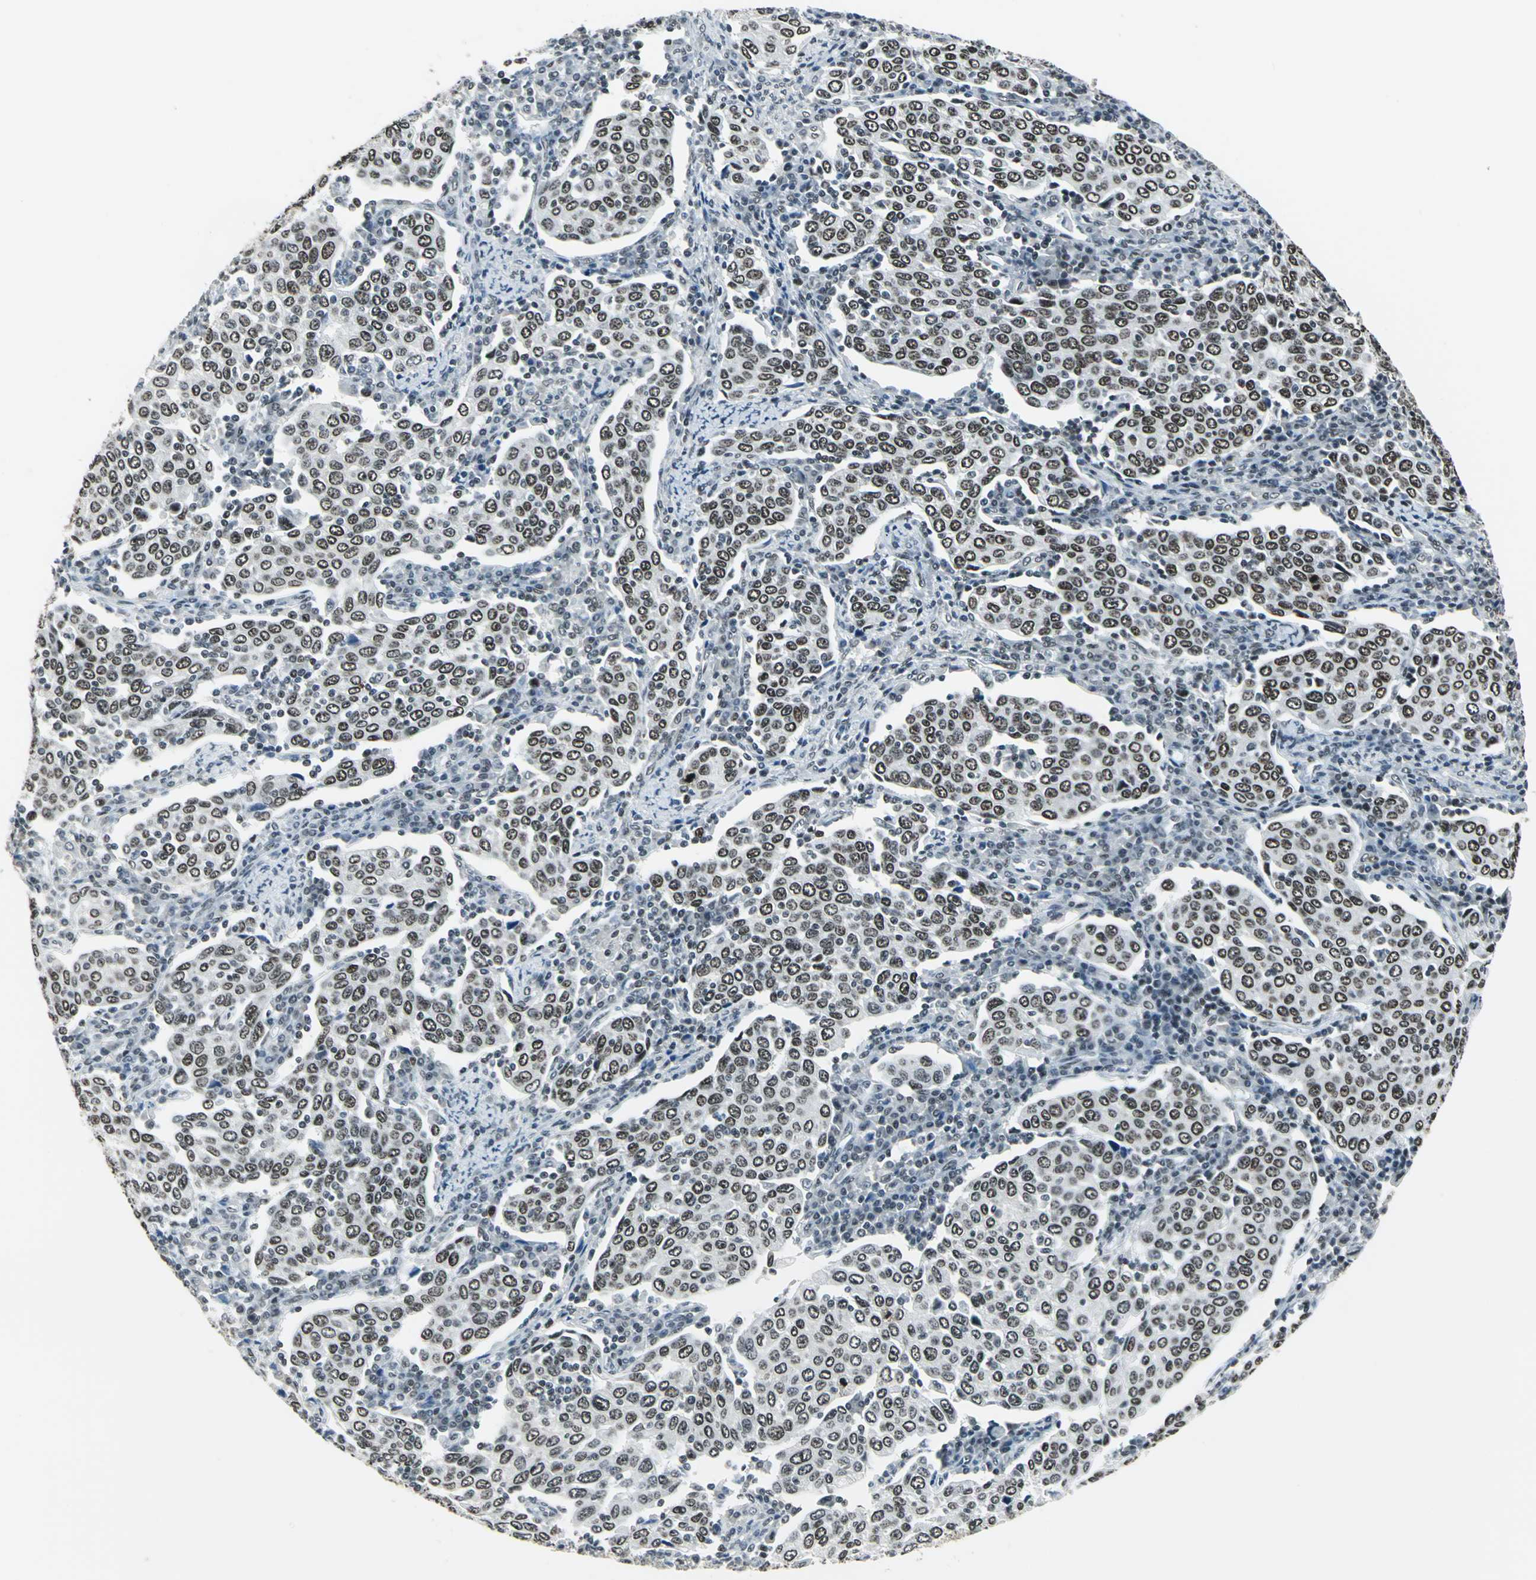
{"staining": {"intensity": "moderate", "quantity": ">75%", "location": "nuclear"}, "tissue": "cervical cancer", "cell_type": "Tumor cells", "image_type": "cancer", "snomed": [{"axis": "morphology", "description": "Squamous cell carcinoma, NOS"}, {"axis": "topography", "description": "Cervix"}], "caption": "DAB immunohistochemical staining of human squamous cell carcinoma (cervical) demonstrates moderate nuclear protein positivity in approximately >75% of tumor cells.", "gene": "ADNP", "patient": {"sex": "female", "age": 40}}